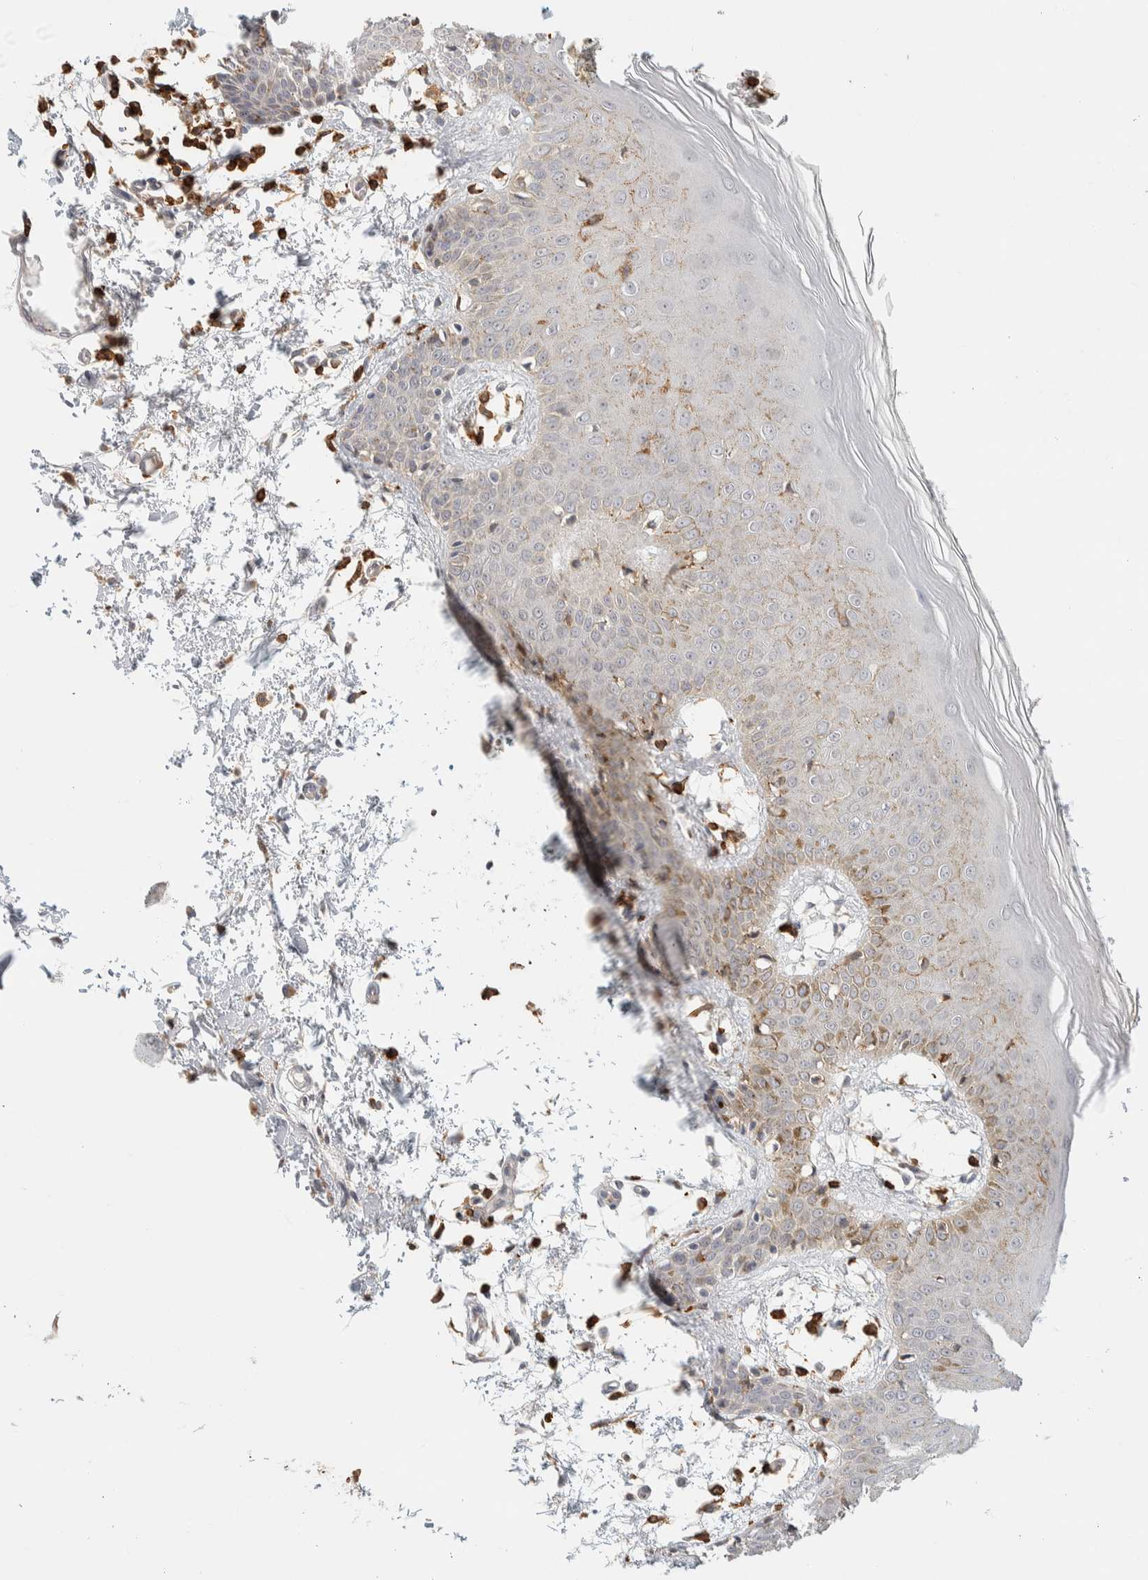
{"staining": {"intensity": "moderate", "quantity": "<25%", "location": "cytoplasmic/membranous"}, "tissue": "skin", "cell_type": "Fibroblasts", "image_type": "normal", "snomed": [{"axis": "morphology", "description": "Normal tissue, NOS"}, {"axis": "topography", "description": "Skin"}], "caption": "DAB immunohistochemical staining of benign skin displays moderate cytoplasmic/membranous protein staining in approximately <25% of fibroblasts. The protein is stained brown, and the nuclei are stained in blue (DAB (3,3'-diaminobenzidine) IHC with brightfield microscopy, high magnification).", "gene": "RUNDC1", "patient": {"sex": "male", "age": 53}}